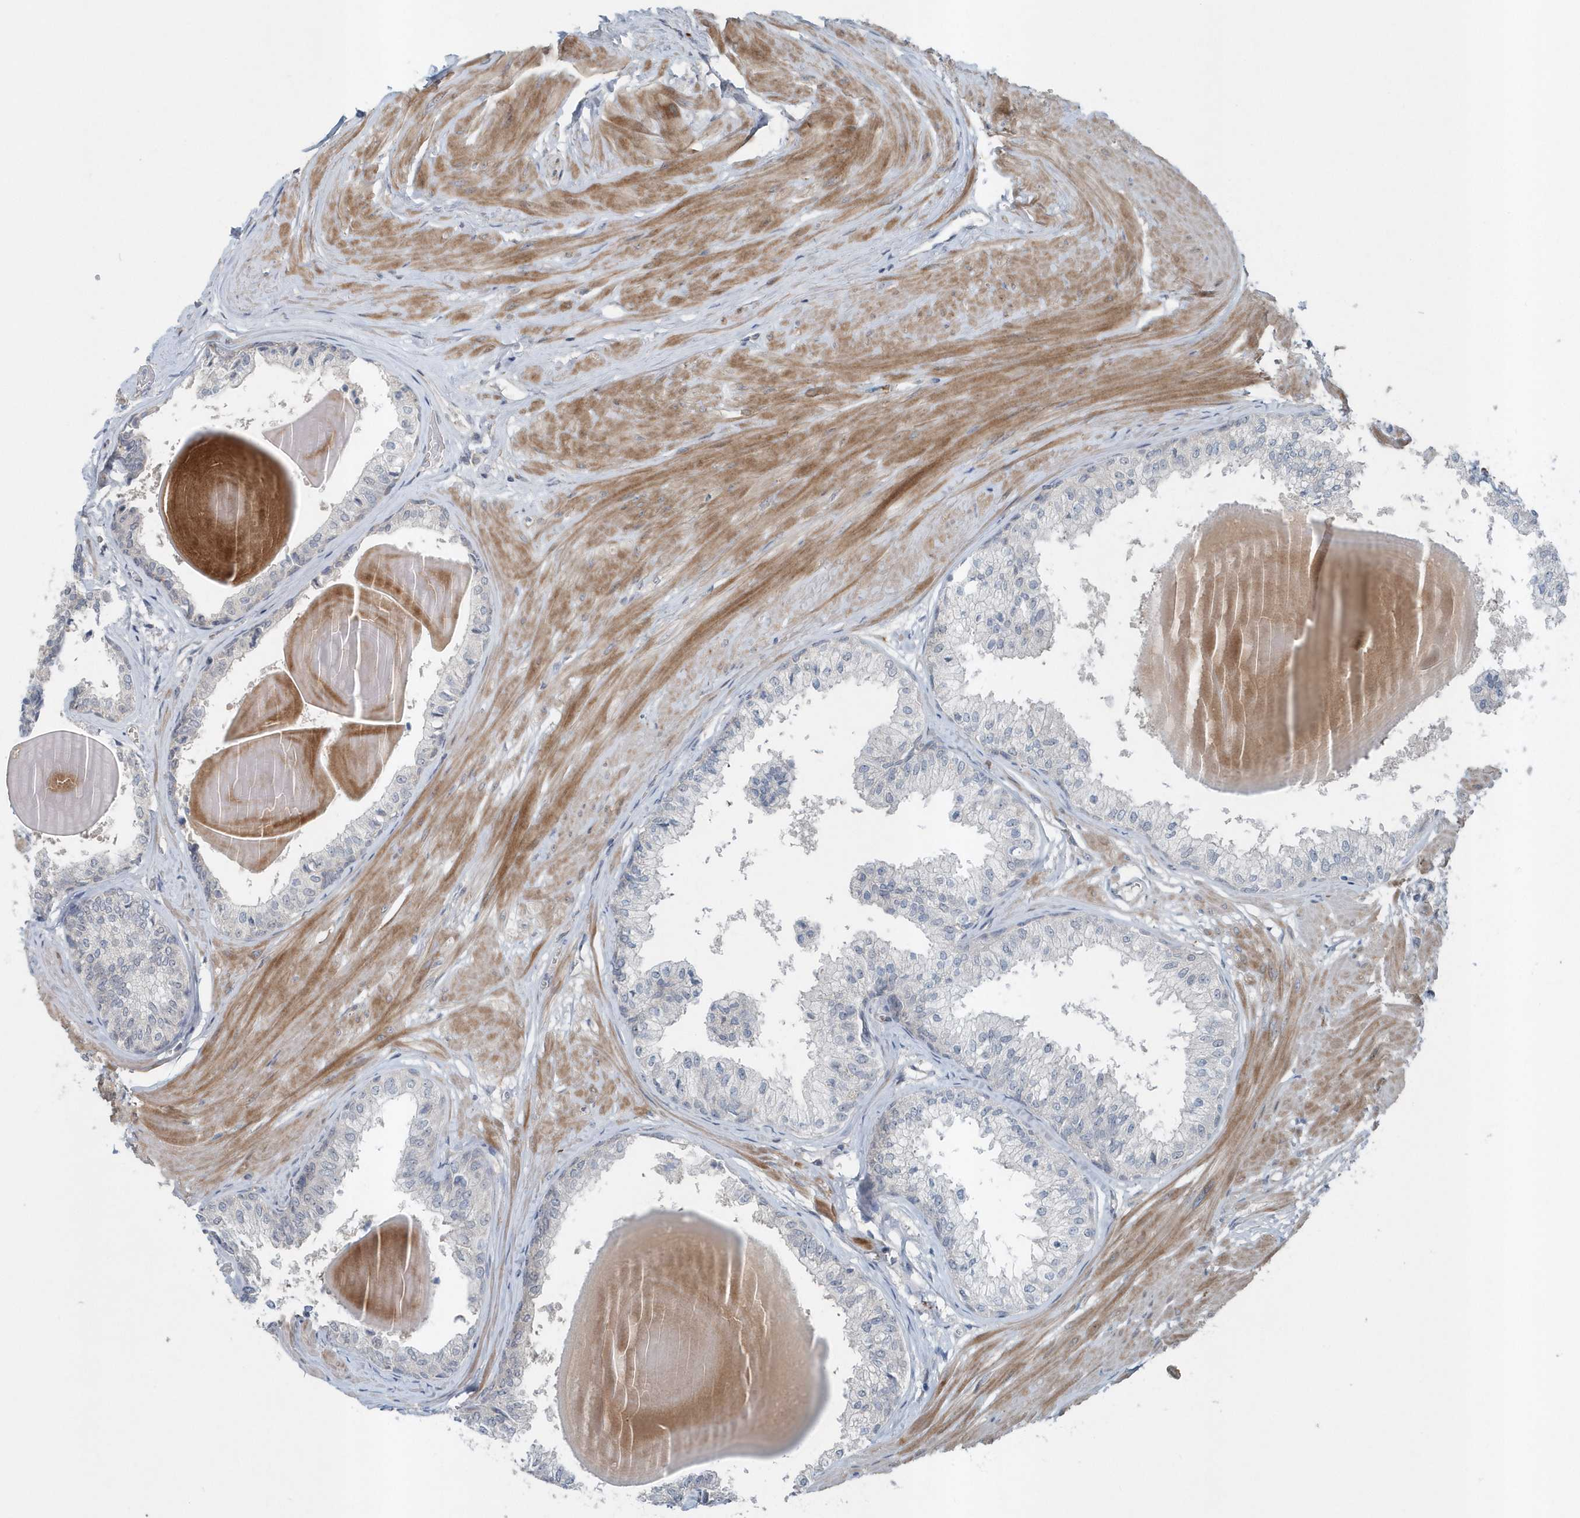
{"staining": {"intensity": "negative", "quantity": "none", "location": "none"}, "tissue": "prostate", "cell_type": "Glandular cells", "image_type": "normal", "snomed": [{"axis": "morphology", "description": "Normal tissue, NOS"}, {"axis": "topography", "description": "Prostate"}], "caption": "The micrograph shows no staining of glandular cells in benign prostate. (DAB (3,3'-diaminobenzidine) immunohistochemistry (IHC) visualized using brightfield microscopy, high magnification).", "gene": "MCC", "patient": {"sex": "male", "age": 48}}